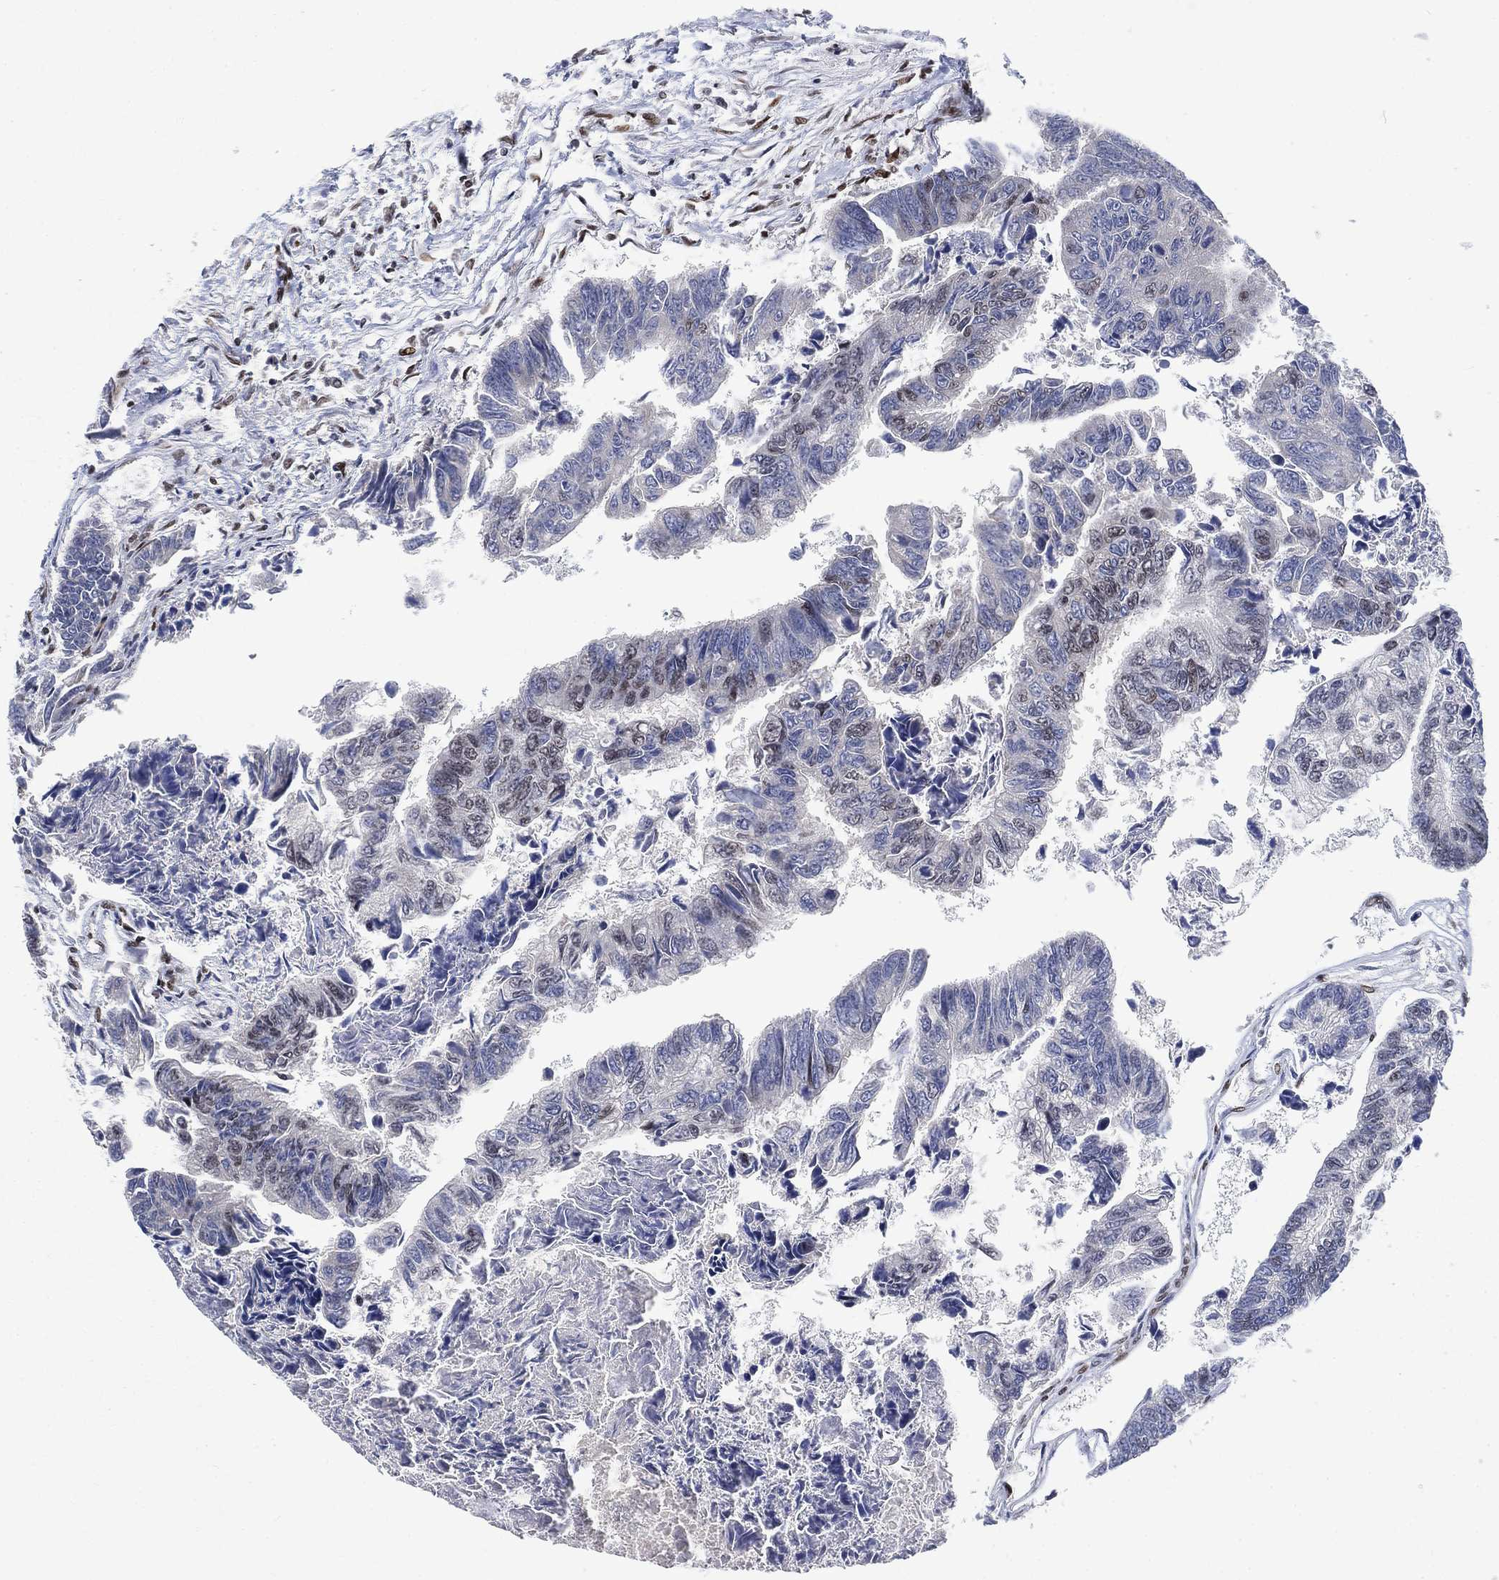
{"staining": {"intensity": "negative", "quantity": "none", "location": "none"}, "tissue": "colorectal cancer", "cell_type": "Tumor cells", "image_type": "cancer", "snomed": [{"axis": "morphology", "description": "Adenocarcinoma, NOS"}, {"axis": "topography", "description": "Colon"}], "caption": "Image shows no protein expression in tumor cells of colorectal cancer (adenocarcinoma) tissue.", "gene": "YLPM1", "patient": {"sex": "female", "age": 65}}